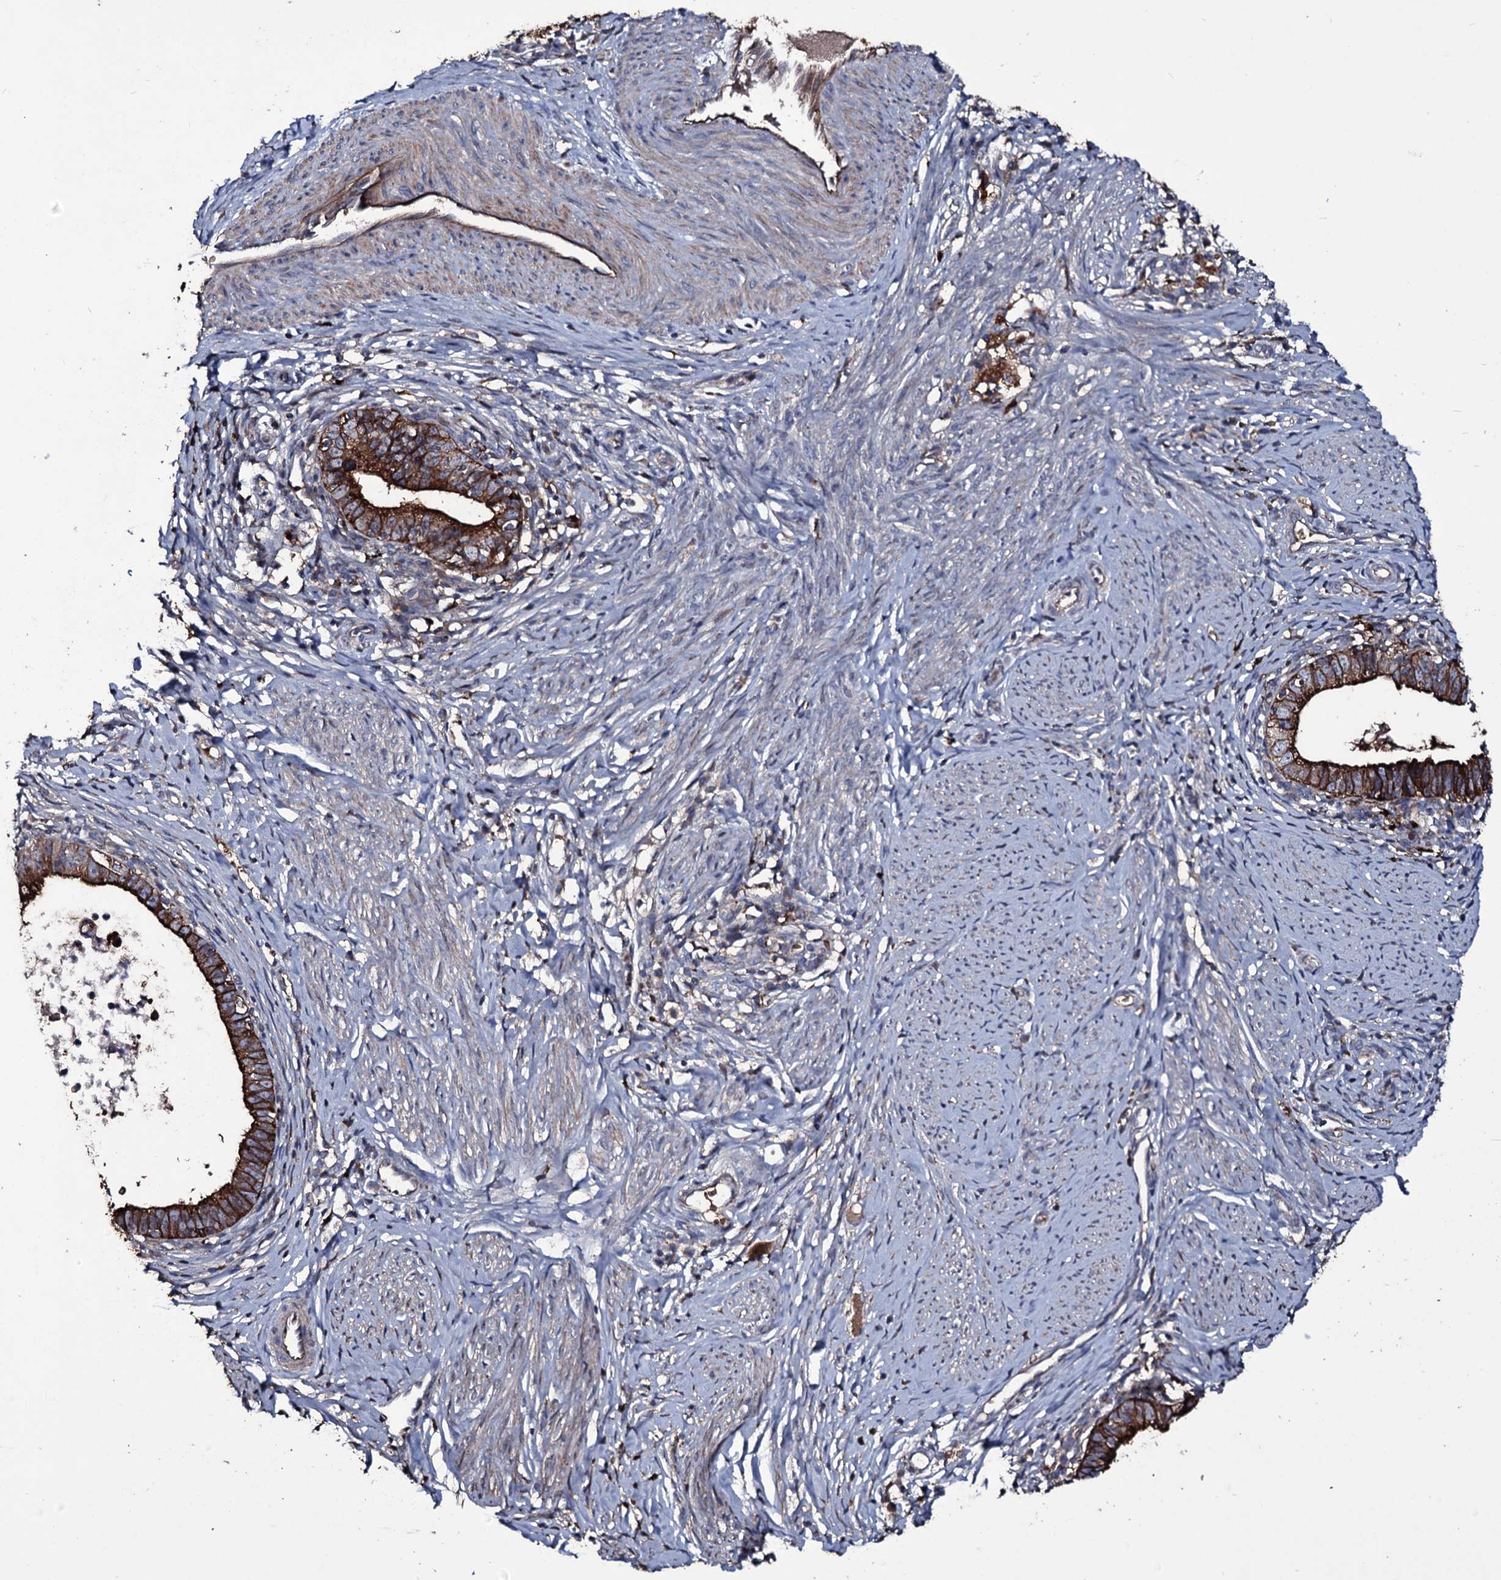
{"staining": {"intensity": "strong", "quantity": ">75%", "location": "cytoplasmic/membranous"}, "tissue": "cervical cancer", "cell_type": "Tumor cells", "image_type": "cancer", "snomed": [{"axis": "morphology", "description": "Adenocarcinoma, NOS"}, {"axis": "topography", "description": "Cervix"}], "caption": "Cervical cancer (adenocarcinoma) stained for a protein (brown) shows strong cytoplasmic/membranous positive staining in approximately >75% of tumor cells.", "gene": "ZSWIM8", "patient": {"sex": "female", "age": 36}}